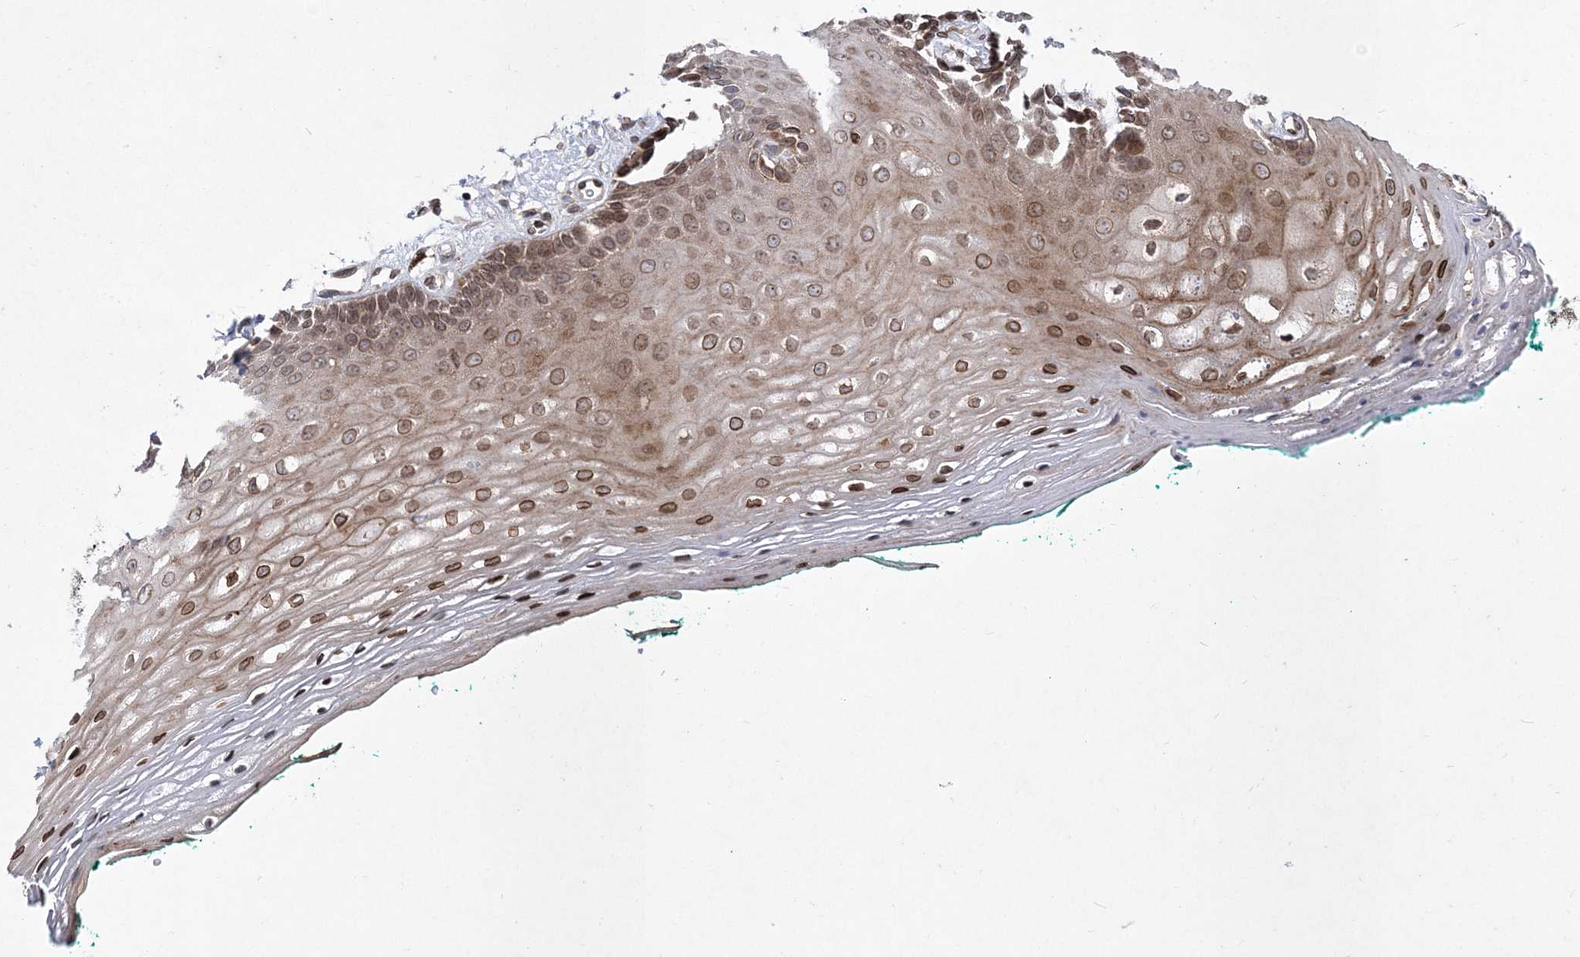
{"staining": {"intensity": "moderate", "quantity": ">75%", "location": "cytoplasmic/membranous,nuclear"}, "tissue": "oral mucosa", "cell_type": "Squamous epithelial cells", "image_type": "normal", "snomed": [{"axis": "morphology", "description": "Normal tissue, NOS"}, {"axis": "topography", "description": "Skeletal muscle"}, {"axis": "topography", "description": "Oral tissue"}, {"axis": "topography", "description": "Peripheral nerve tissue"}], "caption": "Immunohistochemistry (IHC) (DAB) staining of unremarkable oral mucosa demonstrates moderate cytoplasmic/membranous,nuclear protein staining in about >75% of squamous epithelial cells.", "gene": "DNAJC27", "patient": {"sex": "female", "age": 84}}